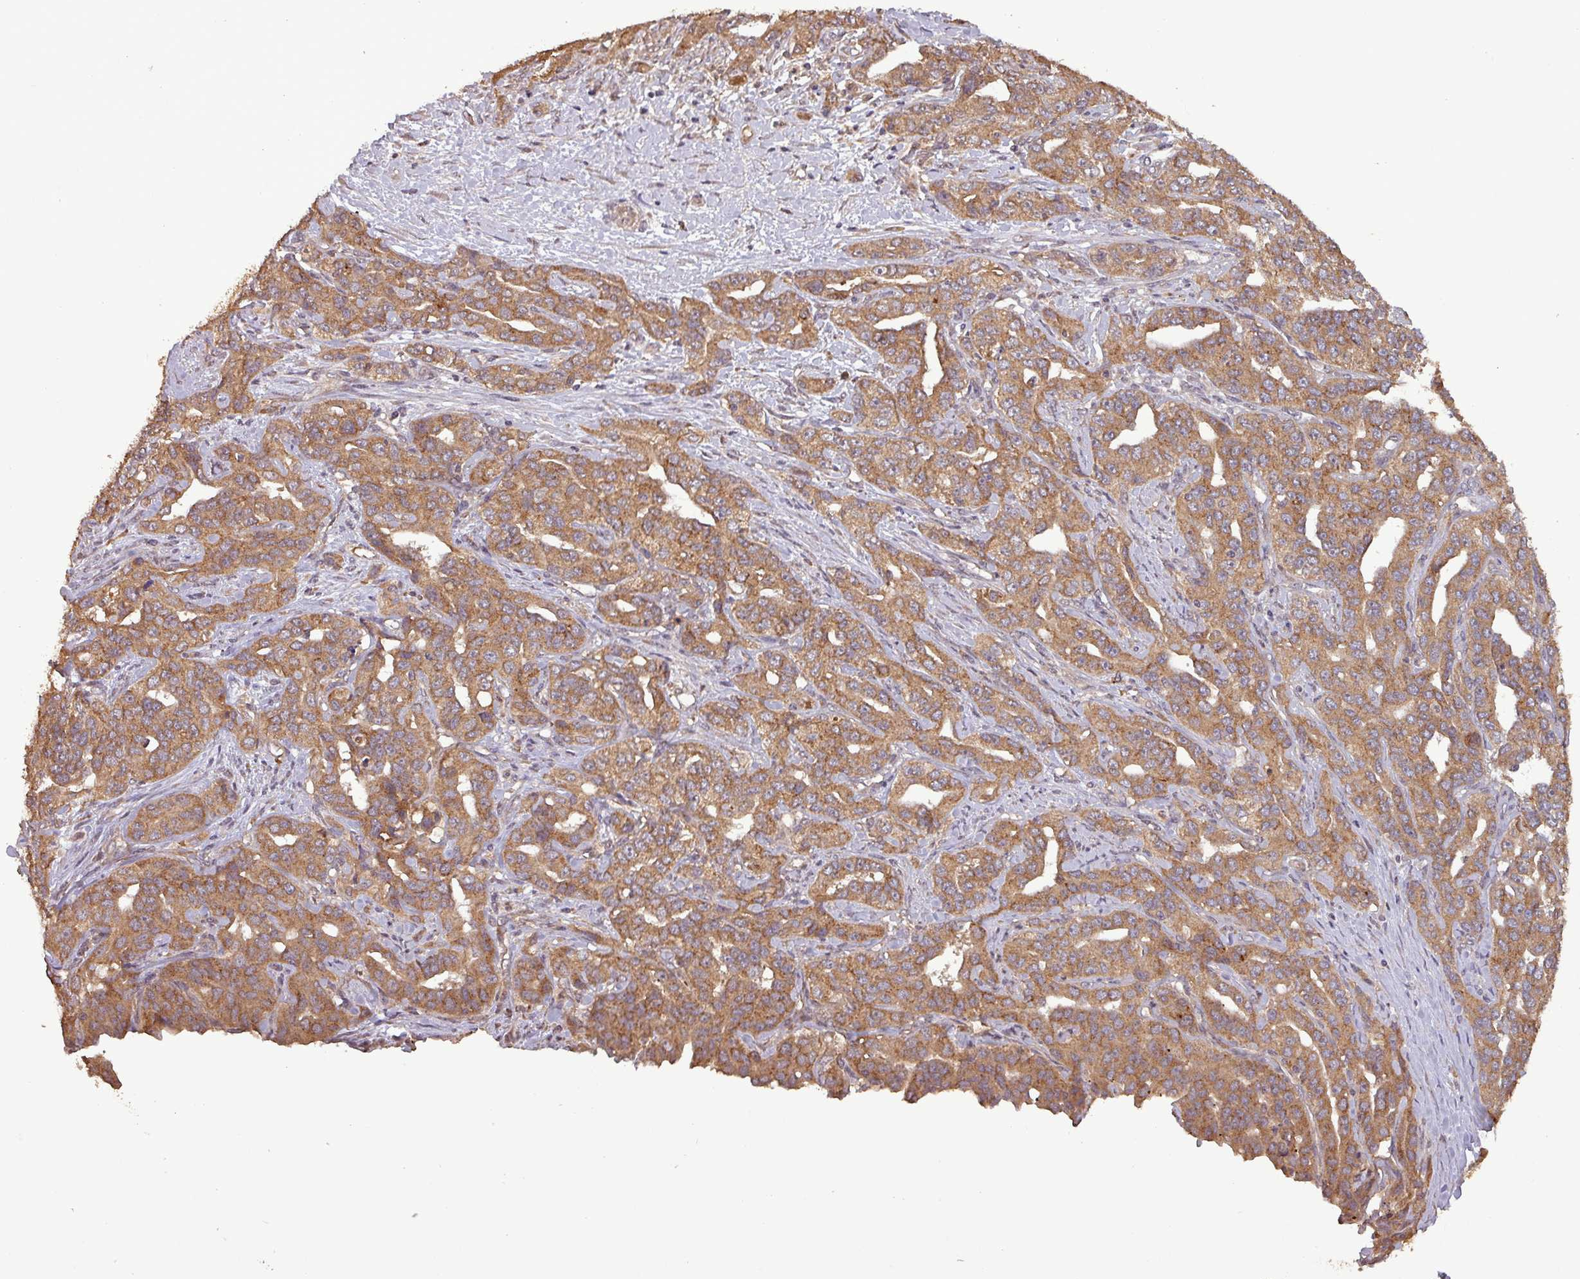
{"staining": {"intensity": "moderate", "quantity": ">75%", "location": "cytoplasmic/membranous"}, "tissue": "liver cancer", "cell_type": "Tumor cells", "image_type": "cancer", "snomed": [{"axis": "morphology", "description": "Cholangiocarcinoma"}, {"axis": "topography", "description": "Liver"}], "caption": "Protein expression analysis of cholangiocarcinoma (liver) displays moderate cytoplasmic/membranous expression in approximately >75% of tumor cells. (brown staining indicates protein expression, while blue staining denotes nuclei).", "gene": "NT5C3A", "patient": {"sex": "male", "age": 59}}